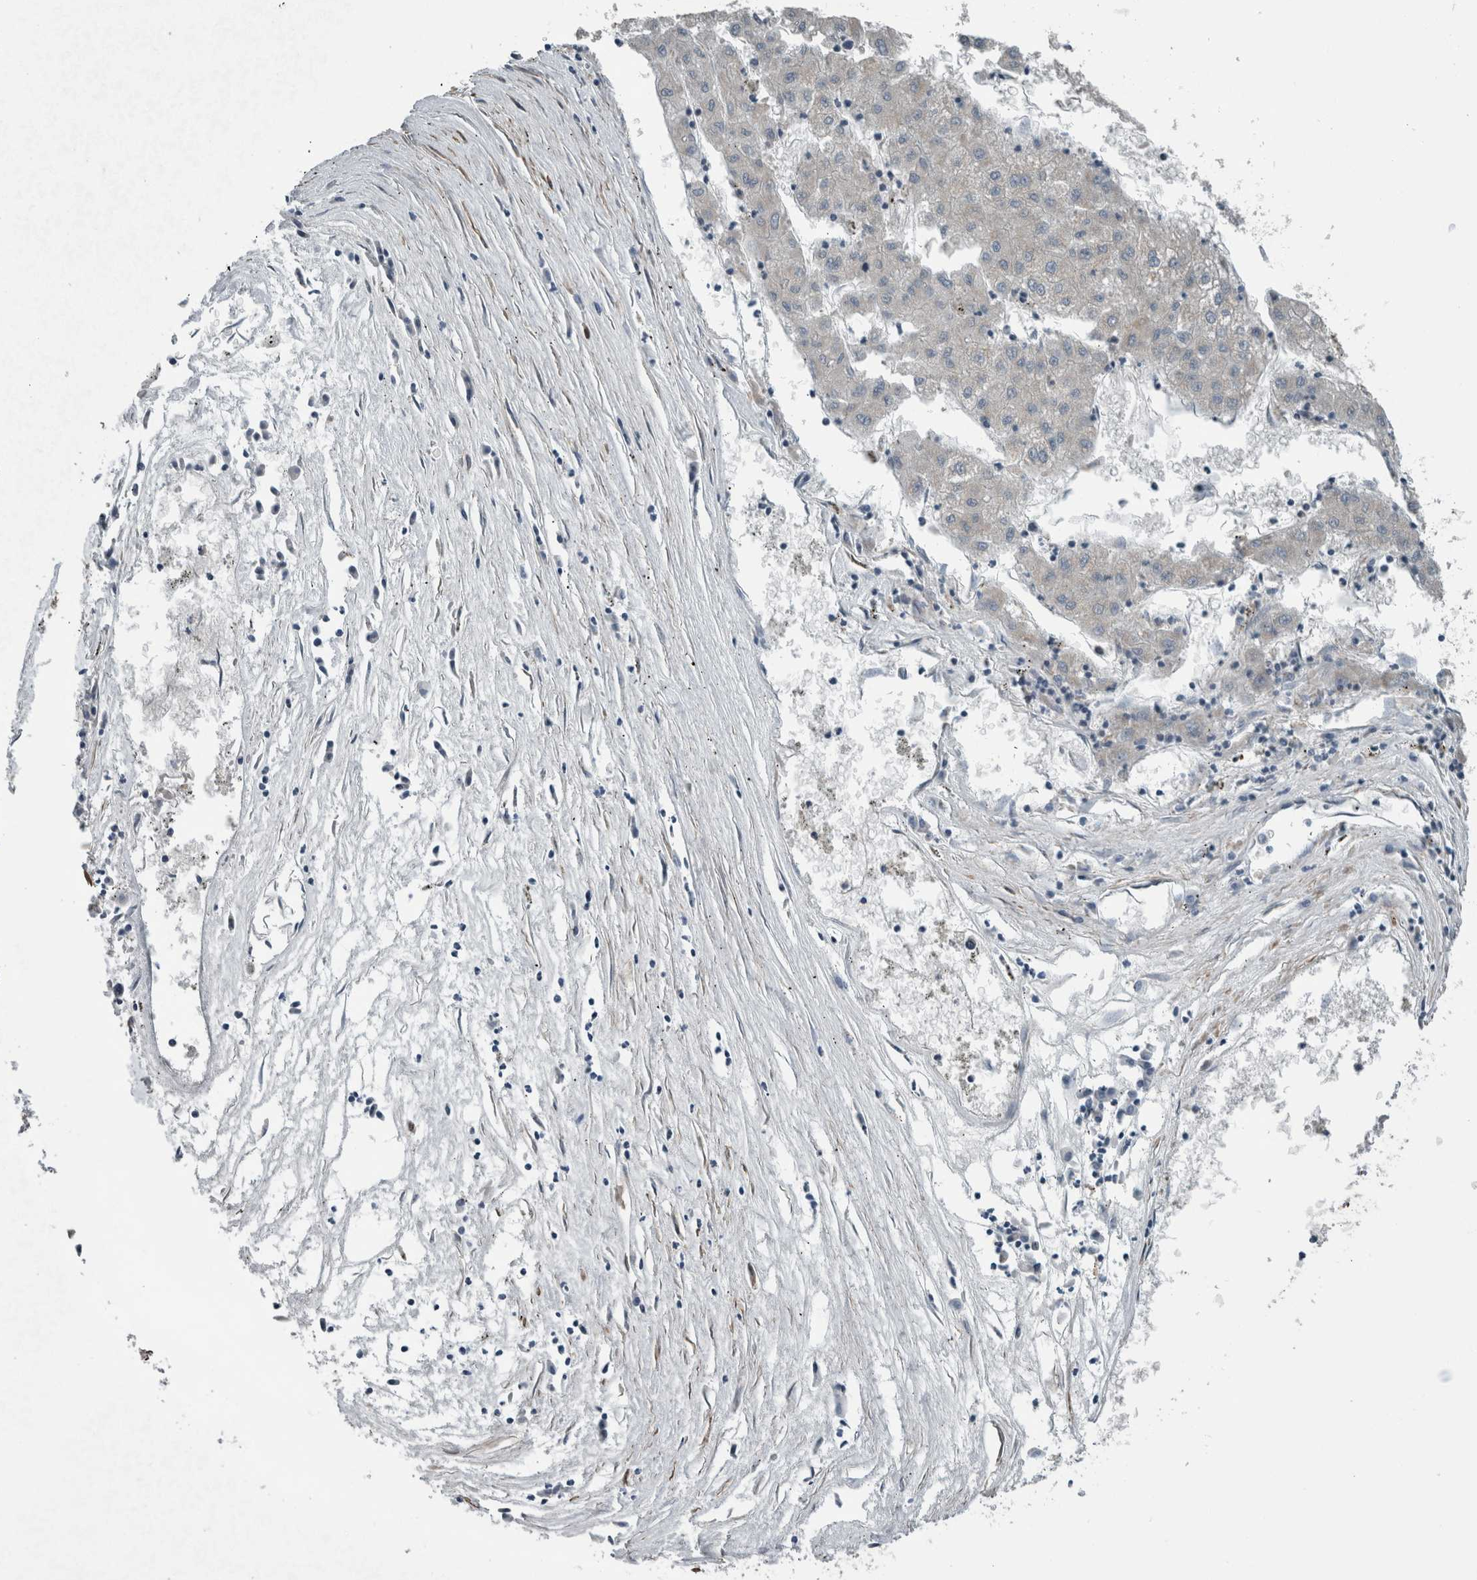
{"staining": {"intensity": "negative", "quantity": "none", "location": "none"}, "tissue": "liver cancer", "cell_type": "Tumor cells", "image_type": "cancer", "snomed": [{"axis": "morphology", "description": "Carcinoma, Hepatocellular, NOS"}, {"axis": "topography", "description": "Liver"}], "caption": "This is a micrograph of immunohistochemistry staining of liver cancer (hepatocellular carcinoma), which shows no expression in tumor cells.", "gene": "ARMC1", "patient": {"sex": "male", "age": 72}}